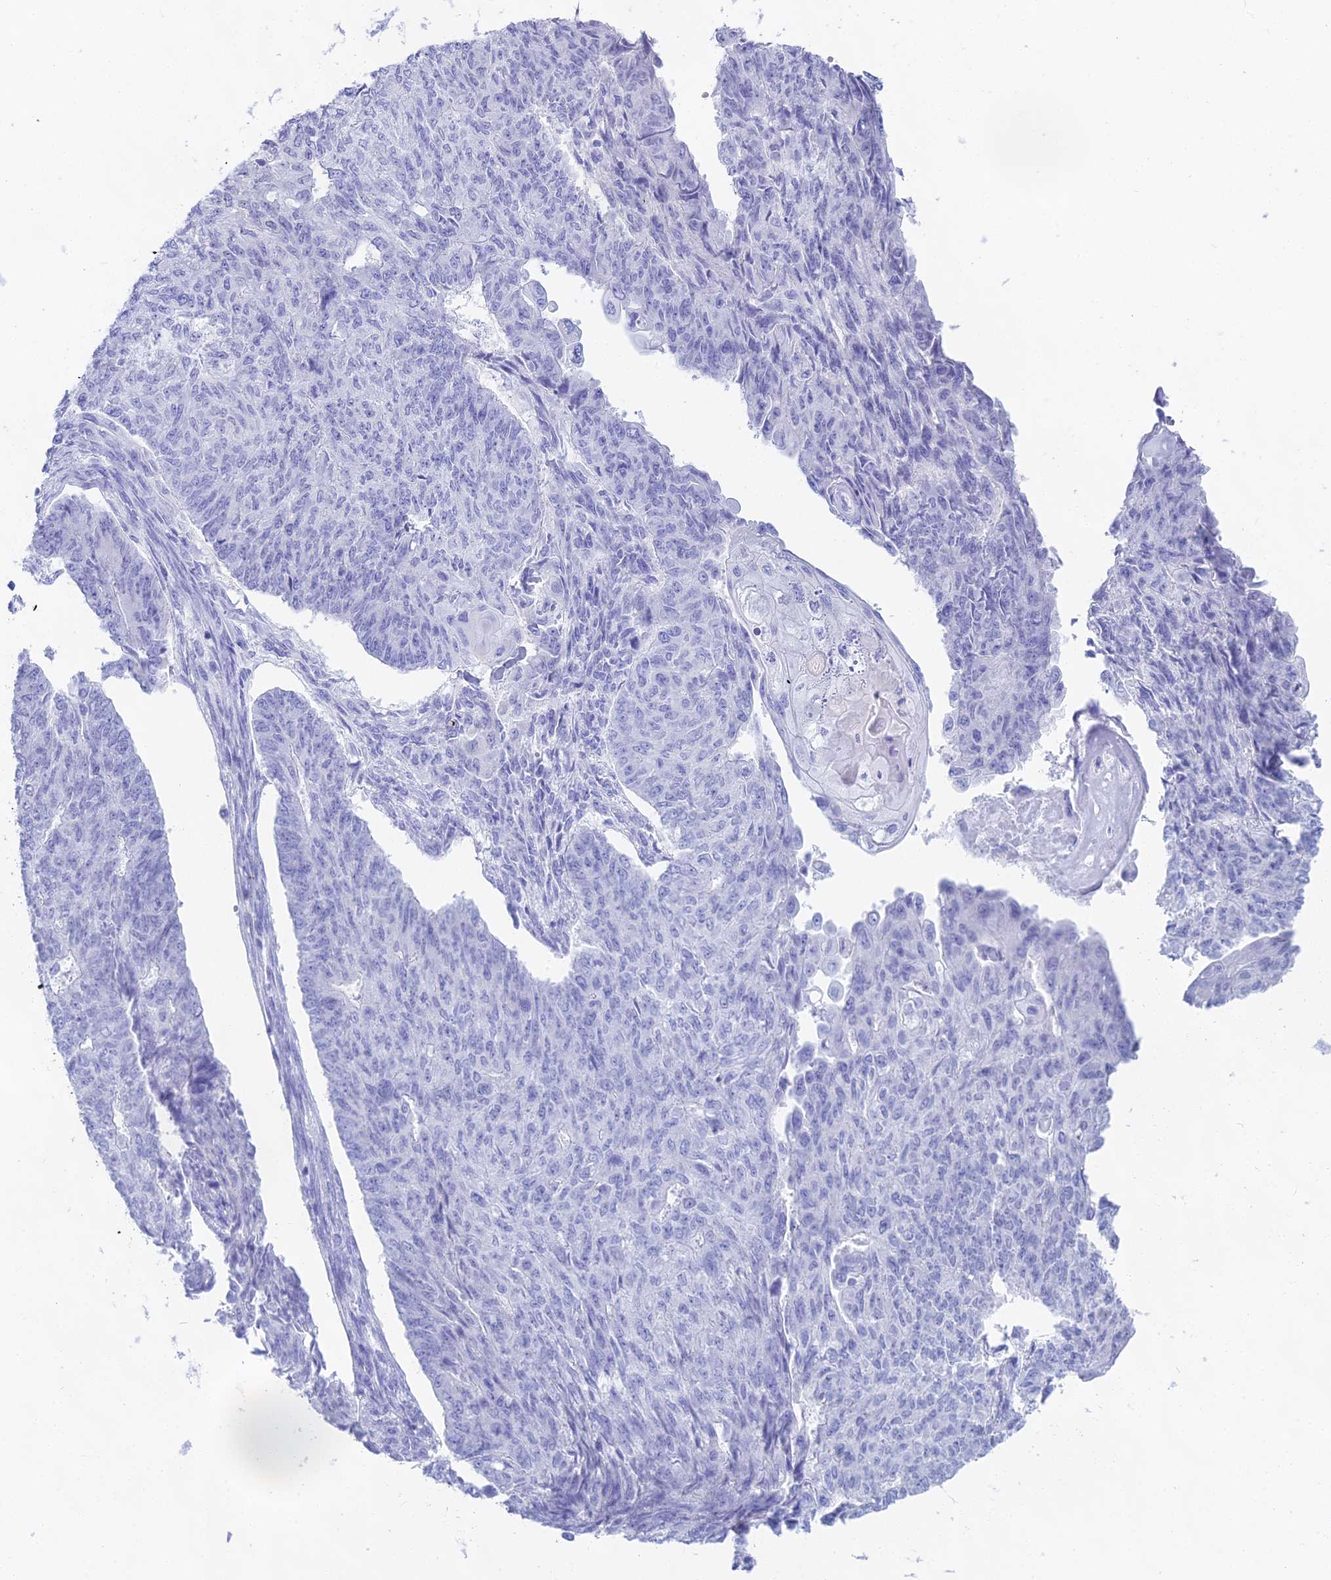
{"staining": {"intensity": "negative", "quantity": "none", "location": "none"}, "tissue": "endometrial cancer", "cell_type": "Tumor cells", "image_type": "cancer", "snomed": [{"axis": "morphology", "description": "Adenocarcinoma, NOS"}, {"axis": "topography", "description": "Endometrium"}], "caption": "Tumor cells show no significant staining in endometrial cancer.", "gene": "CGB2", "patient": {"sex": "female", "age": 32}}